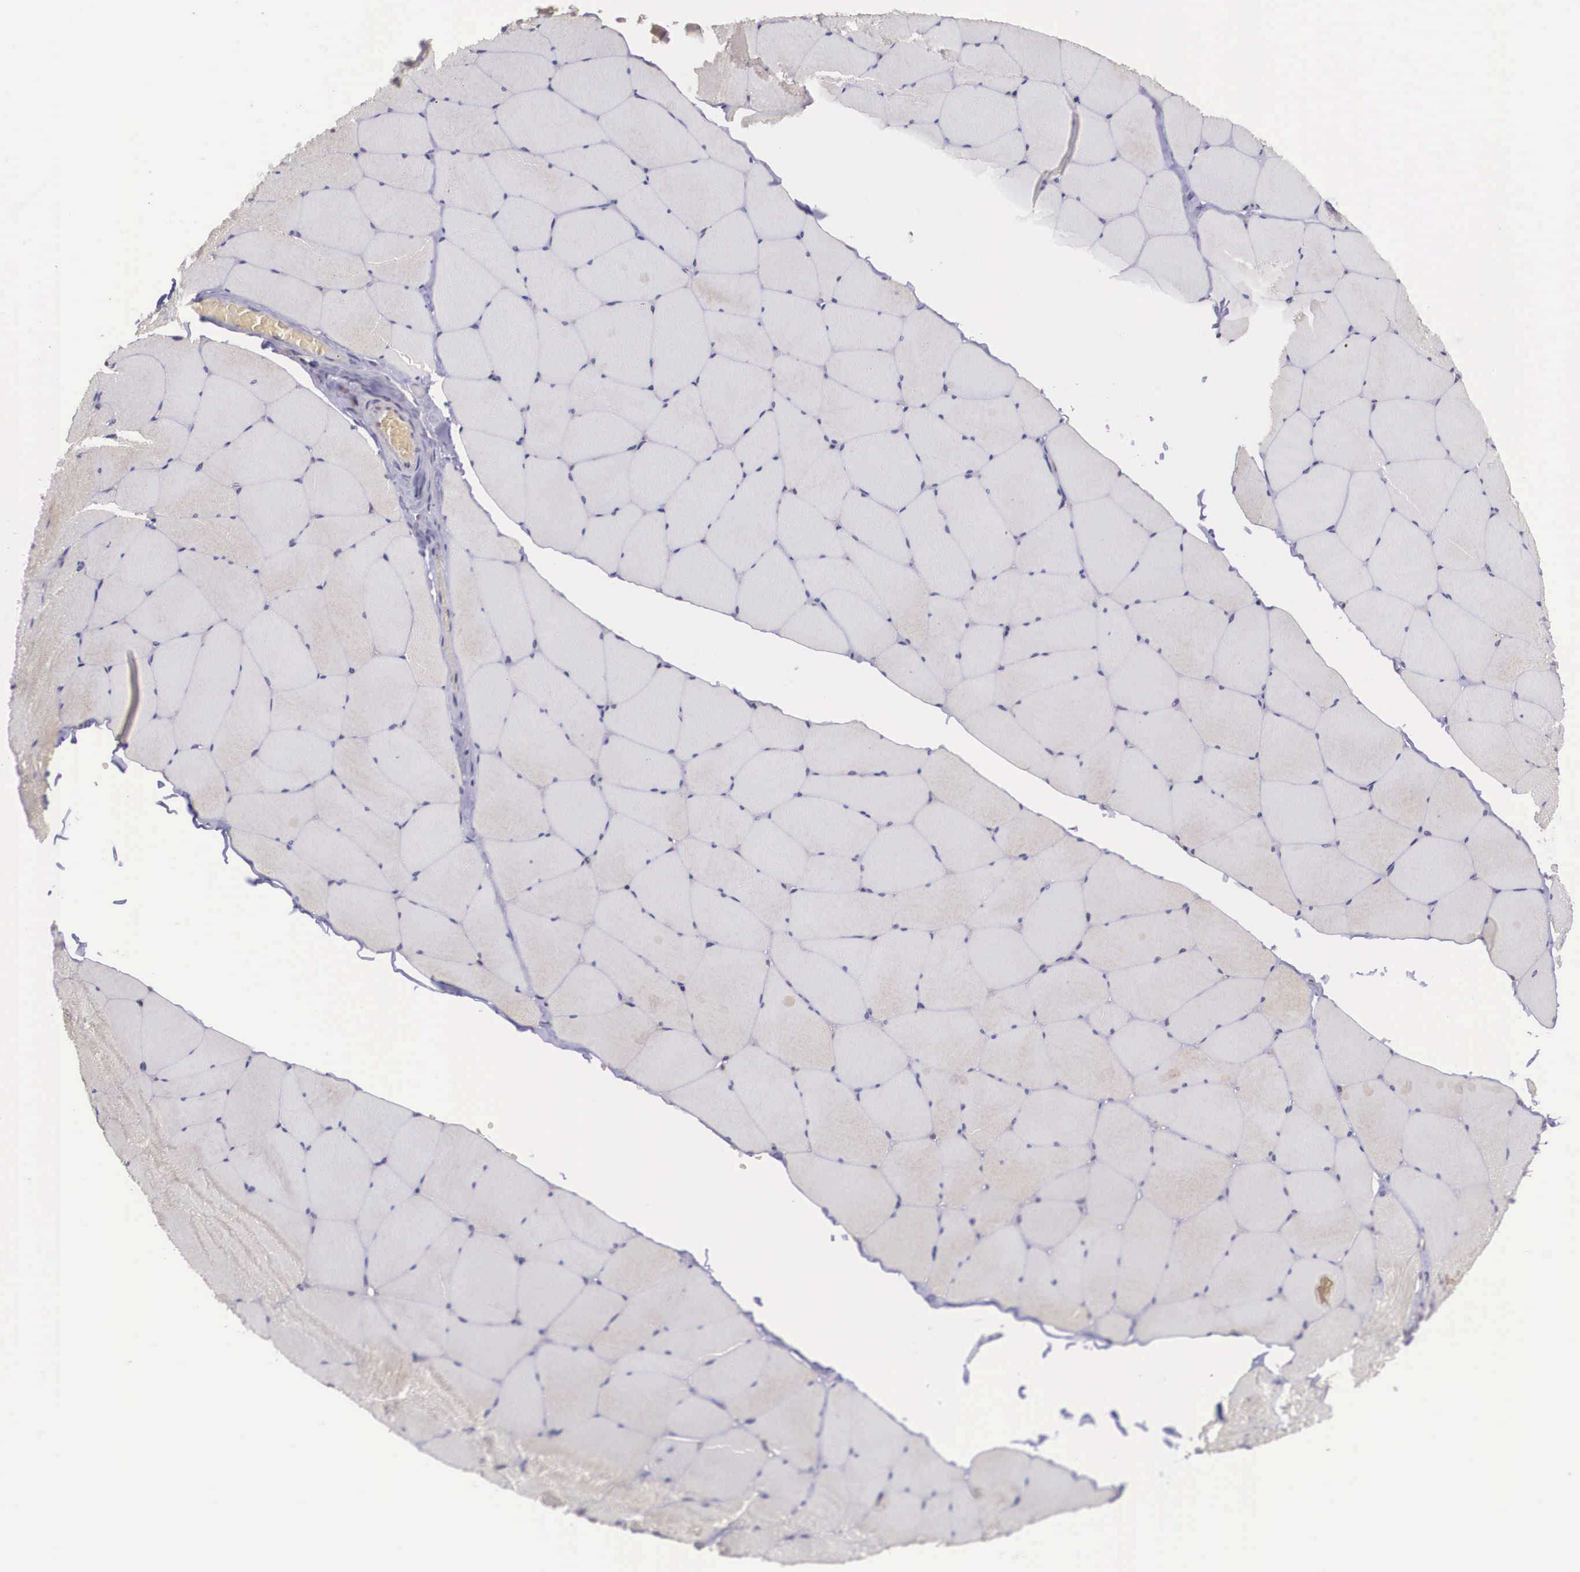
{"staining": {"intensity": "moderate", "quantity": ">75%", "location": "cytoplasmic/membranous"}, "tissue": "skeletal muscle", "cell_type": "Myocytes", "image_type": "normal", "snomed": [{"axis": "morphology", "description": "Normal tissue, NOS"}, {"axis": "topography", "description": "Skeletal muscle"}, {"axis": "topography", "description": "Salivary gland"}], "caption": "Moderate cytoplasmic/membranous positivity is identified in approximately >75% of myocytes in unremarkable skeletal muscle. (DAB IHC, brown staining for protein, blue staining for nuclei).", "gene": "VASH1", "patient": {"sex": "male", "age": 62}}